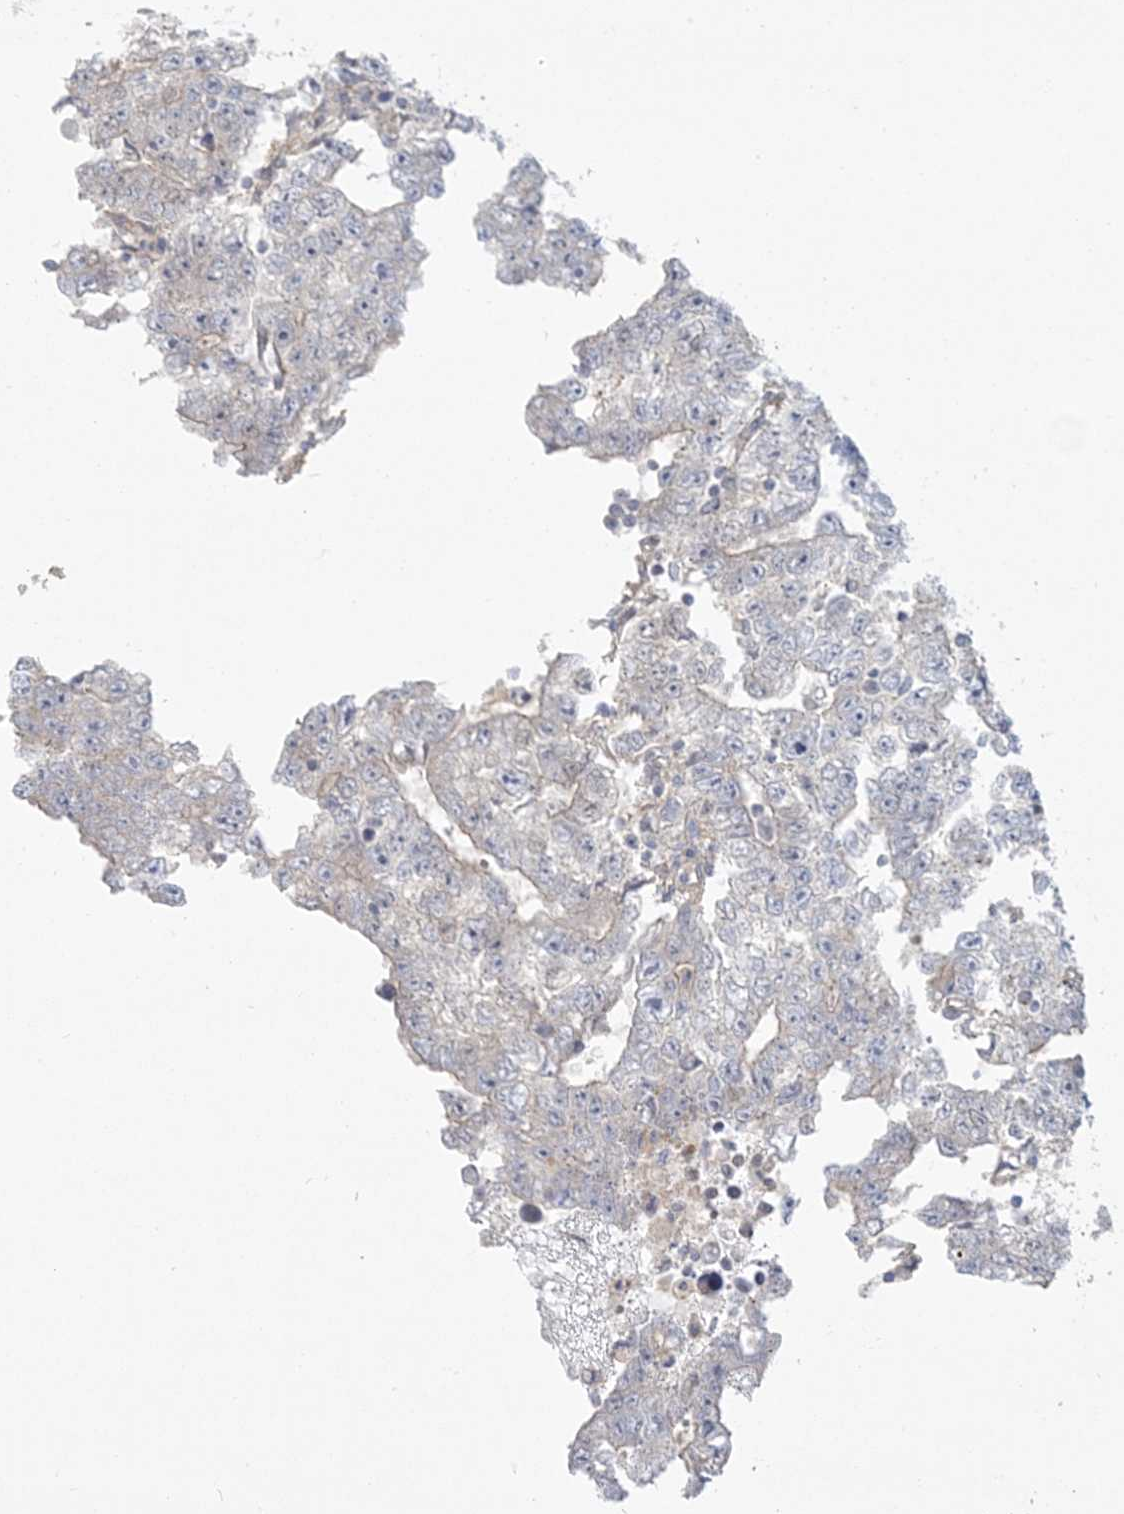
{"staining": {"intensity": "negative", "quantity": "none", "location": "none"}, "tissue": "testis cancer", "cell_type": "Tumor cells", "image_type": "cancer", "snomed": [{"axis": "morphology", "description": "Carcinoma, Embryonal, NOS"}, {"axis": "topography", "description": "Testis"}], "caption": "IHC image of human embryonal carcinoma (testis) stained for a protein (brown), which displays no staining in tumor cells. (DAB immunohistochemistry (IHC), high magnification).", "gene": "ANKS1A", "patient": {"sex": "male", "age": 25}}